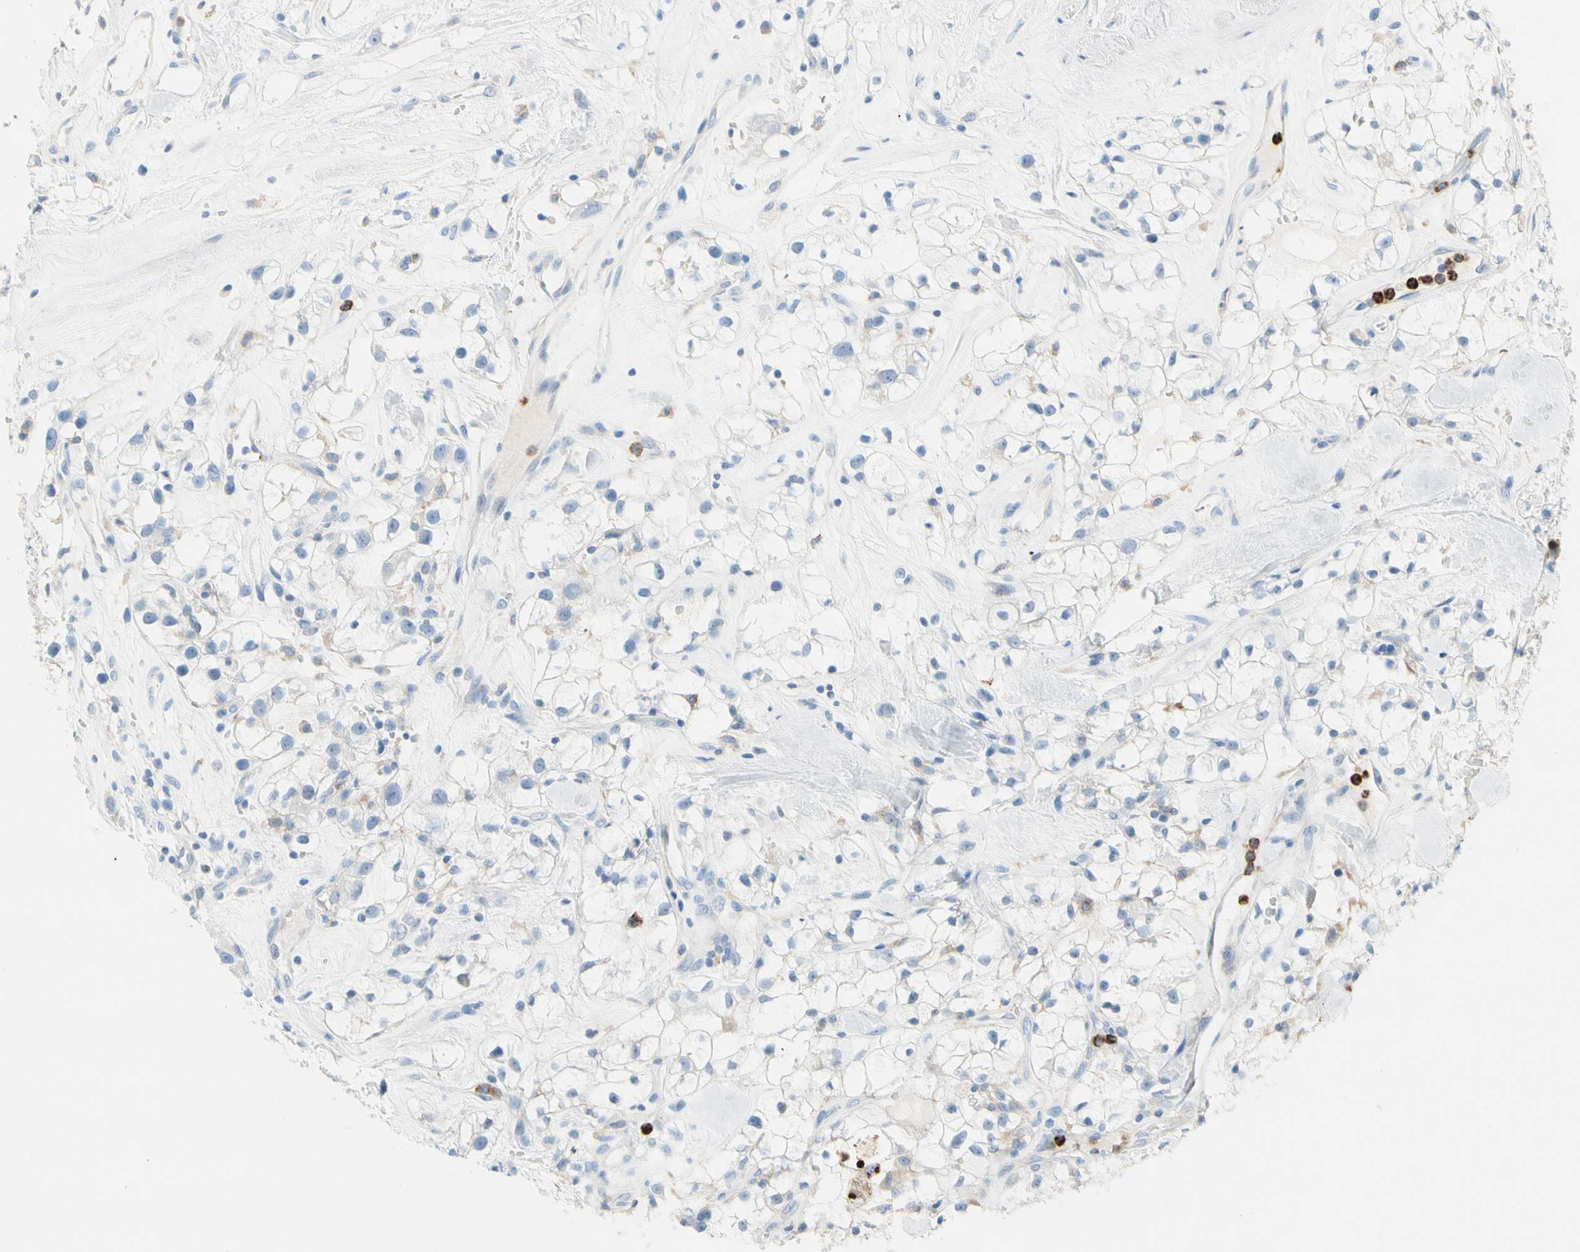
{"staining": {"intensity": "negative", "quantity": "none", "location": "none"}, "tissue": "renal cancer", "cell_type": "Tumor cells", "image_type": "cancer", "snomed": [{"axis": "morphology", "description": "Adenocarcinoma, NOS"}, {"axis": "topography", "description": "Kidney"}], "caption": "This histopathology image is of renal cancer stained with immunohistochemistry (IHC) to label a protein in brown with the nuclei are counter-stained blue. There is no staining in tumor cells.", "gene": "CLEC4A", "patient": {"sex": "female", "age": 60}}